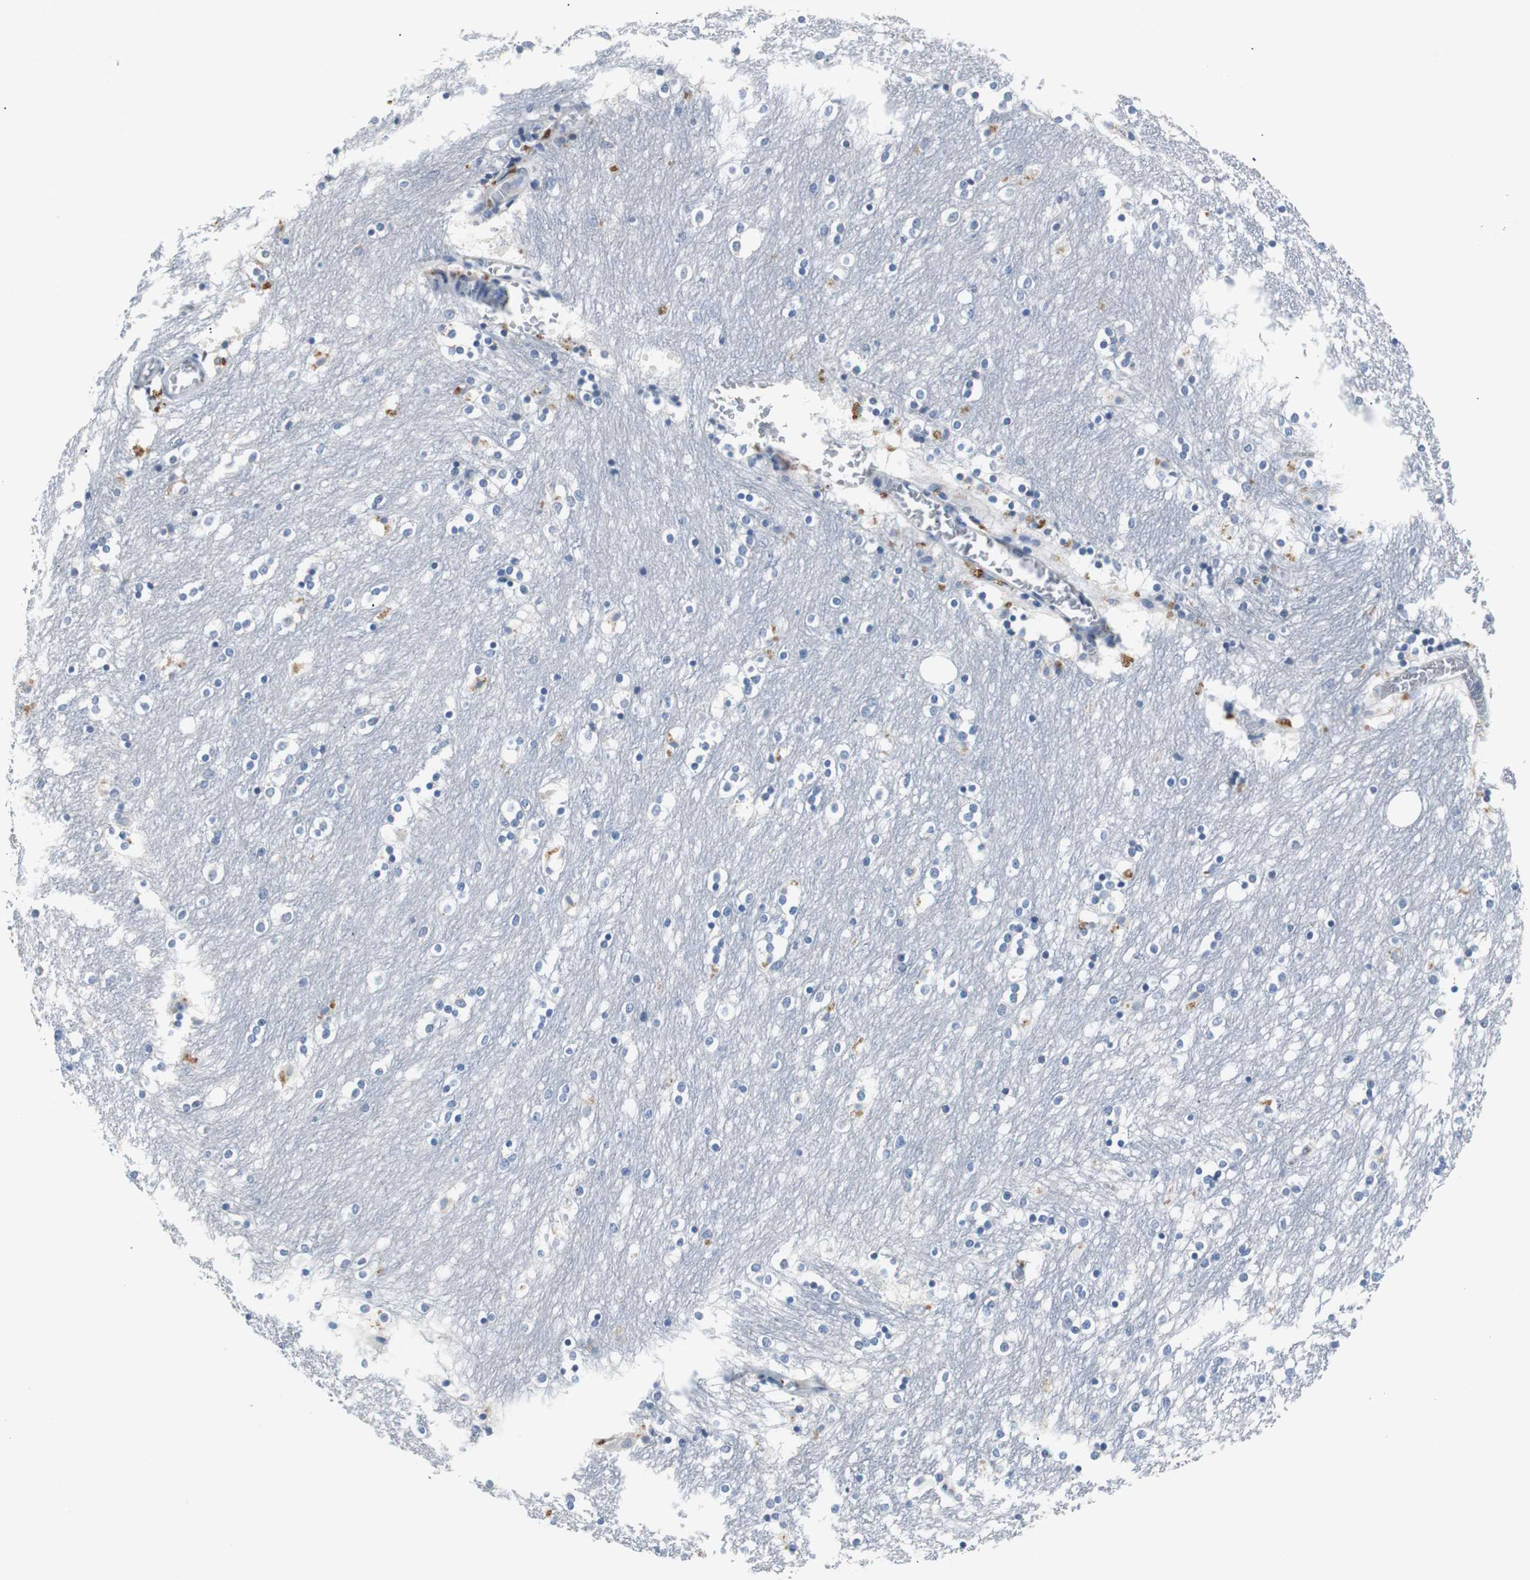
{"staining": {"intensity": "moderate", "quantity": "<25%", "location": "cytoplasmic/membranous"}, "tissue": "caudate", "cell_type": "Glial cells", "image_type": "normal", "snomed": [{"axis": "morphology", "description": "Normal tissue, NOS"}, {"axis": "topography", "description": "Lateral ventricle wall"}], "caption": "Protein analysis of normal caudate exhibits moderate cytoplasmic/membranous expression in approximately <25% of glial cells. Immunohistochemistry (ihc) stains the protein of interest in brown and the nuclei are stained blue.", "gene": "LRP2", "patient": {"sex": "female", "age": 54}}